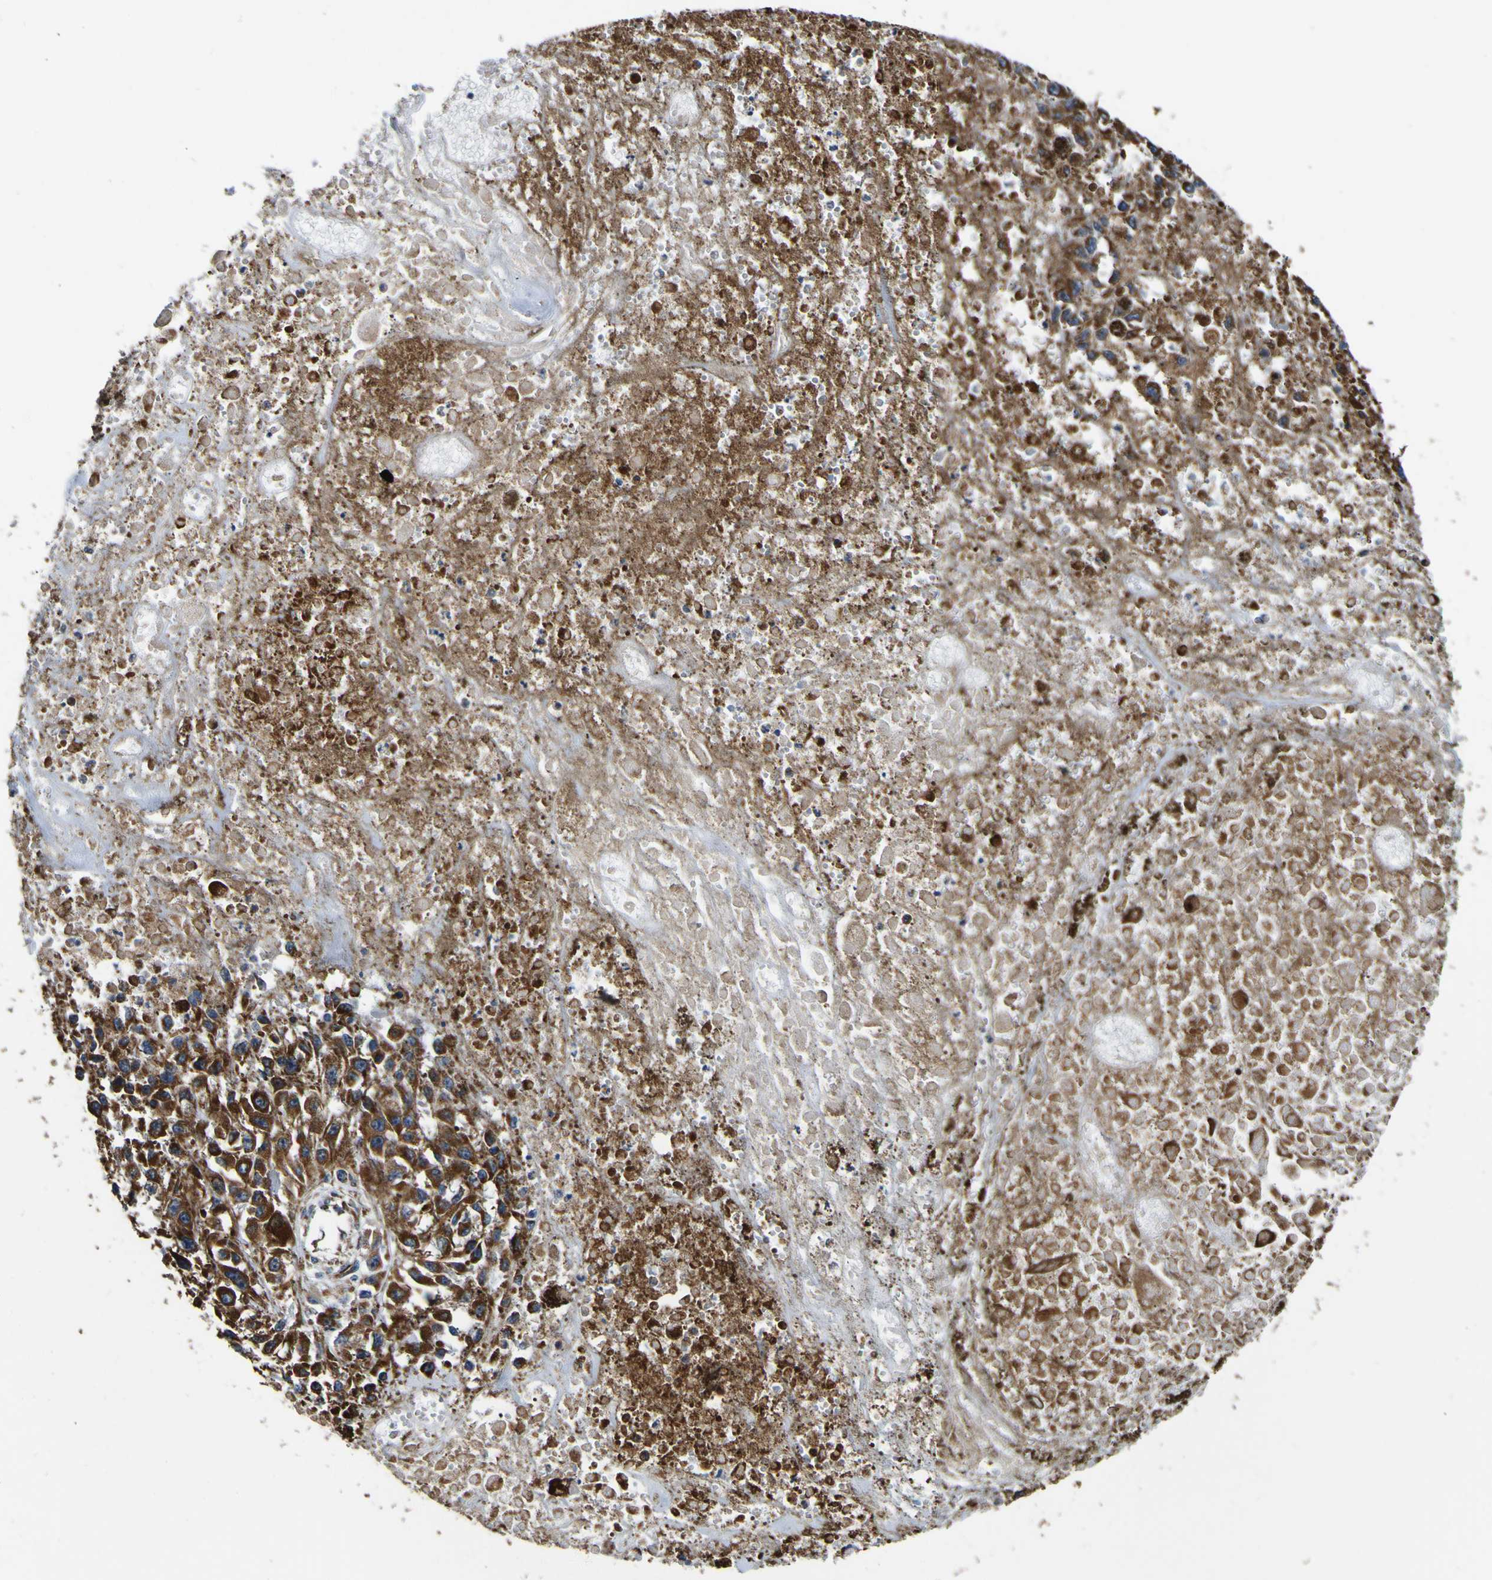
{"staining": {"intensity": "strong", "quantity": ">75%", "location": "cytoplasmic/membranous"}, "tissue": "melanoma", "cell_type": "Tumor cells", "image_type": "cancer", "snomed": [{"axis": "morphology", "description": "Malignant melanoma, Metastatic site"}, {"axis": "topography", "description": "Lymph node"}], "caption": "Strong cytoplasmic/membranous positivity is seen in approximately >75% of tumor cells in melanoma.", "gene": "INPP5A", "patient": {"sex": "male", "age": 59}}